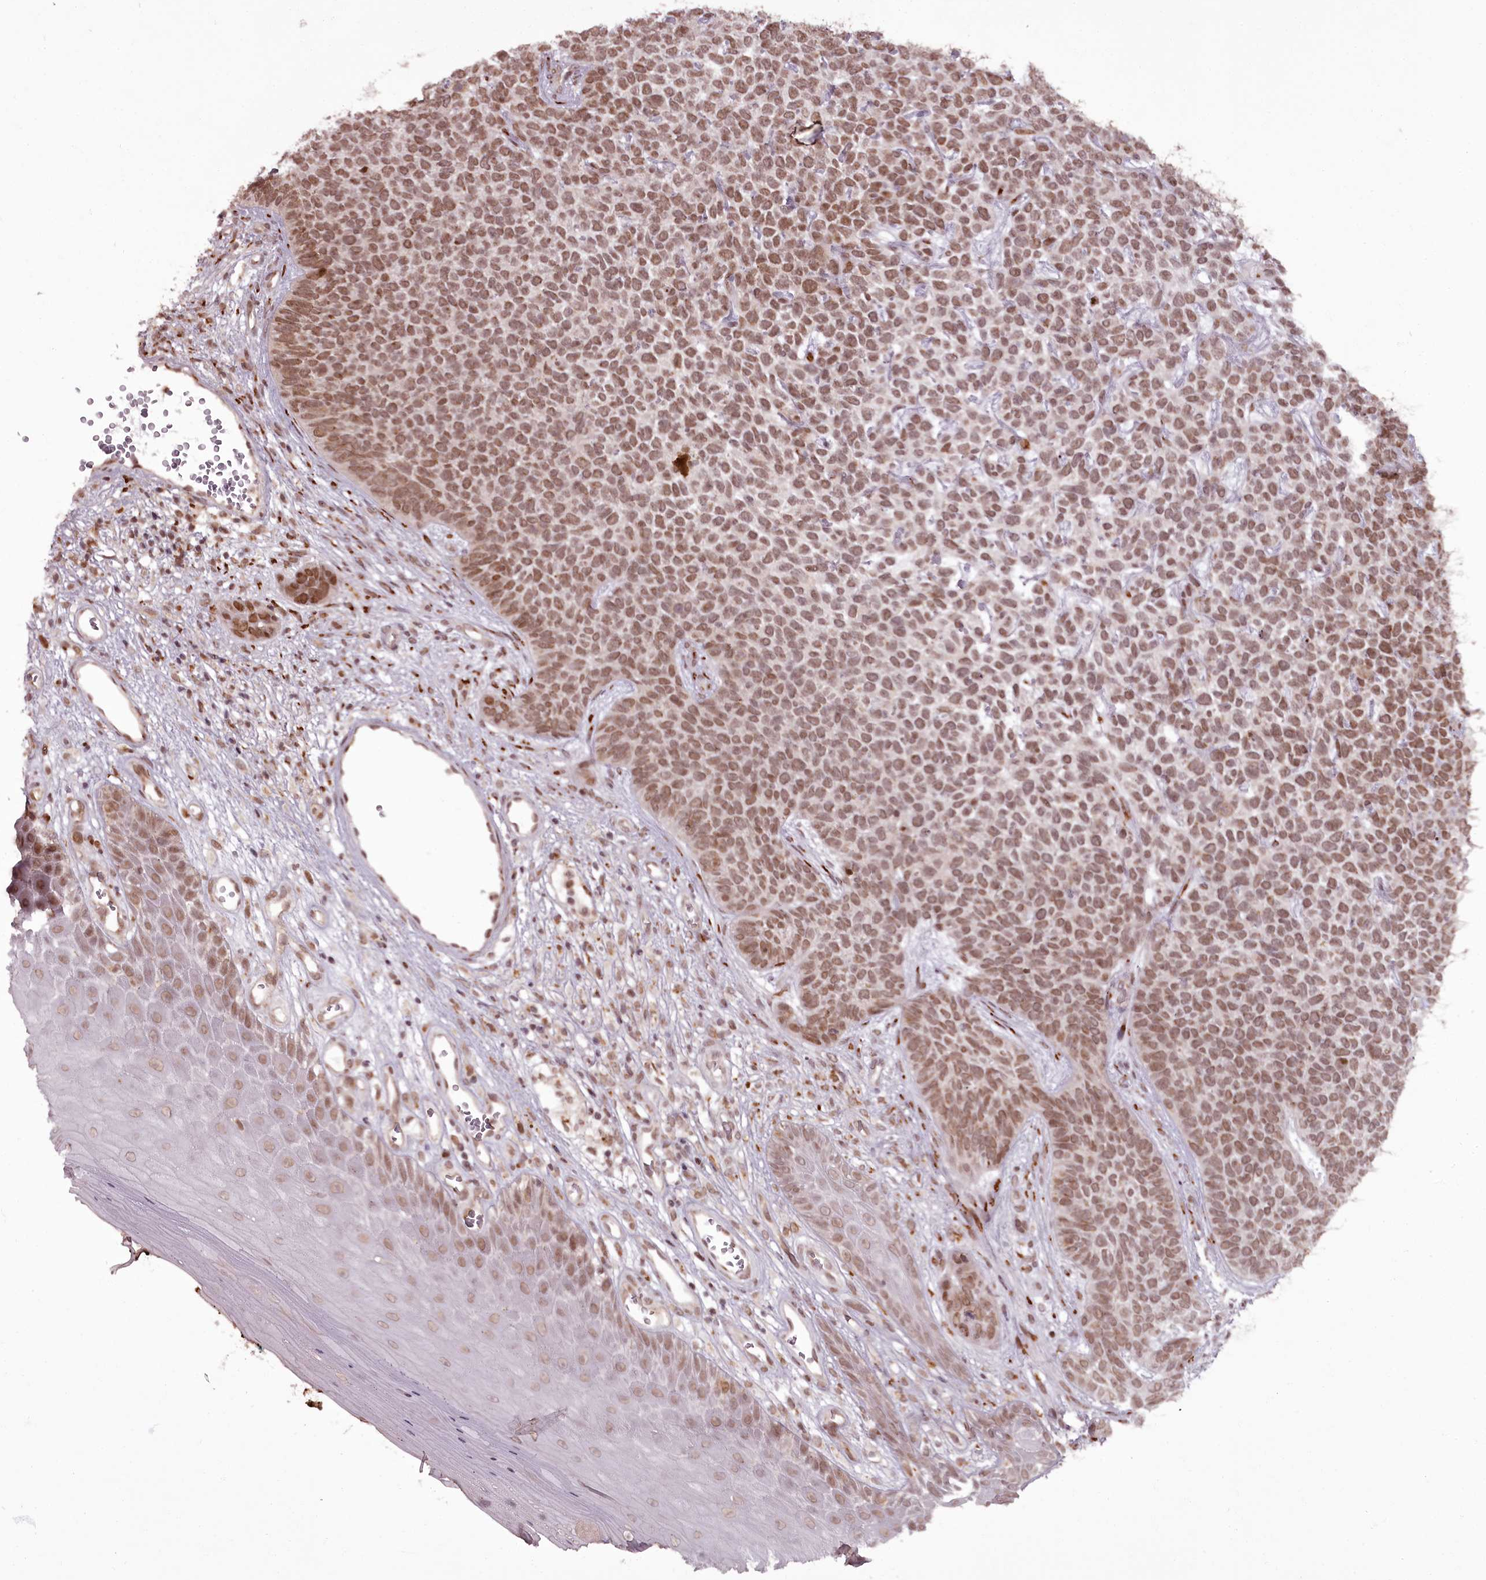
{"staining": {"intensity": "moderate", "quantity": ">75%", "location": "nuclear"}, "tissue": "skin cancer", "cell_type": "Tumor cells", "image_type": "cancer", "snomed": [{"axis": "morphology", "description": "Basal cell carcinoma"}, {"axis": "topography", "description": "Skin"}], "caption": "Immunohistochemical staining of human skin basal cell carcinoma shows moderate nuclear protein positivity in approximately >75% of tumor cells.", "gene": "CEP83", "patient": {"sex": "female", "age": 84}}